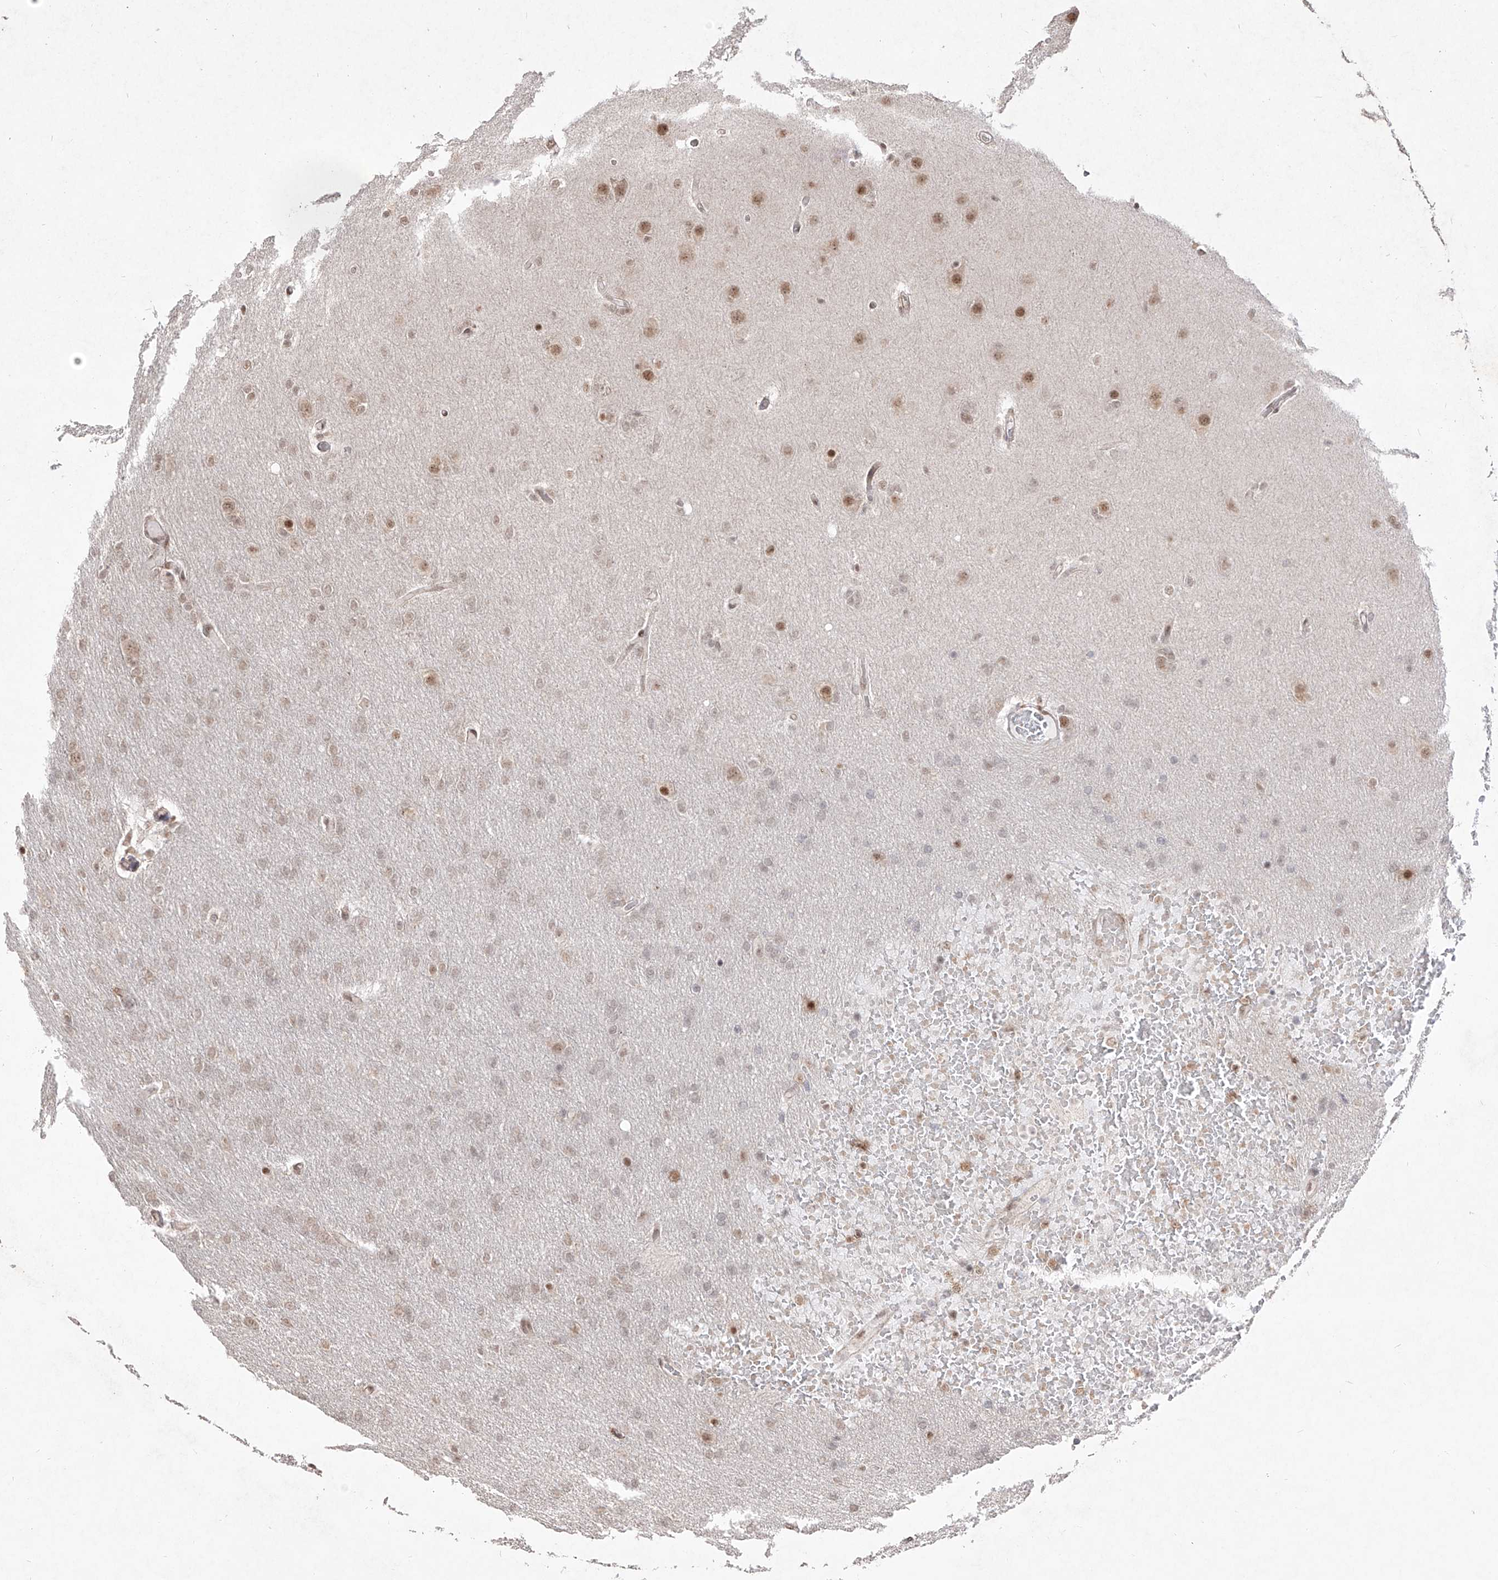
{"staining": {"intensity": "weak", "quantity": "<25%", "location": "nuclear"}, "tissue": "glioma", "cell_type": "Tumor cells", "image_type": "cancer", "snomed": [{"axis": "morphology", "description": "Glioma, malignant, High grade"}, {"axis": "topography", "description": "Cerebral cortex"}], "caption": "High-grade glioma (malignant) stained for a protein using IHC demonstrates no positivity tumor cells.", "gene": "SNRNP27", "patient": {"sex": "female", "age": 36}}